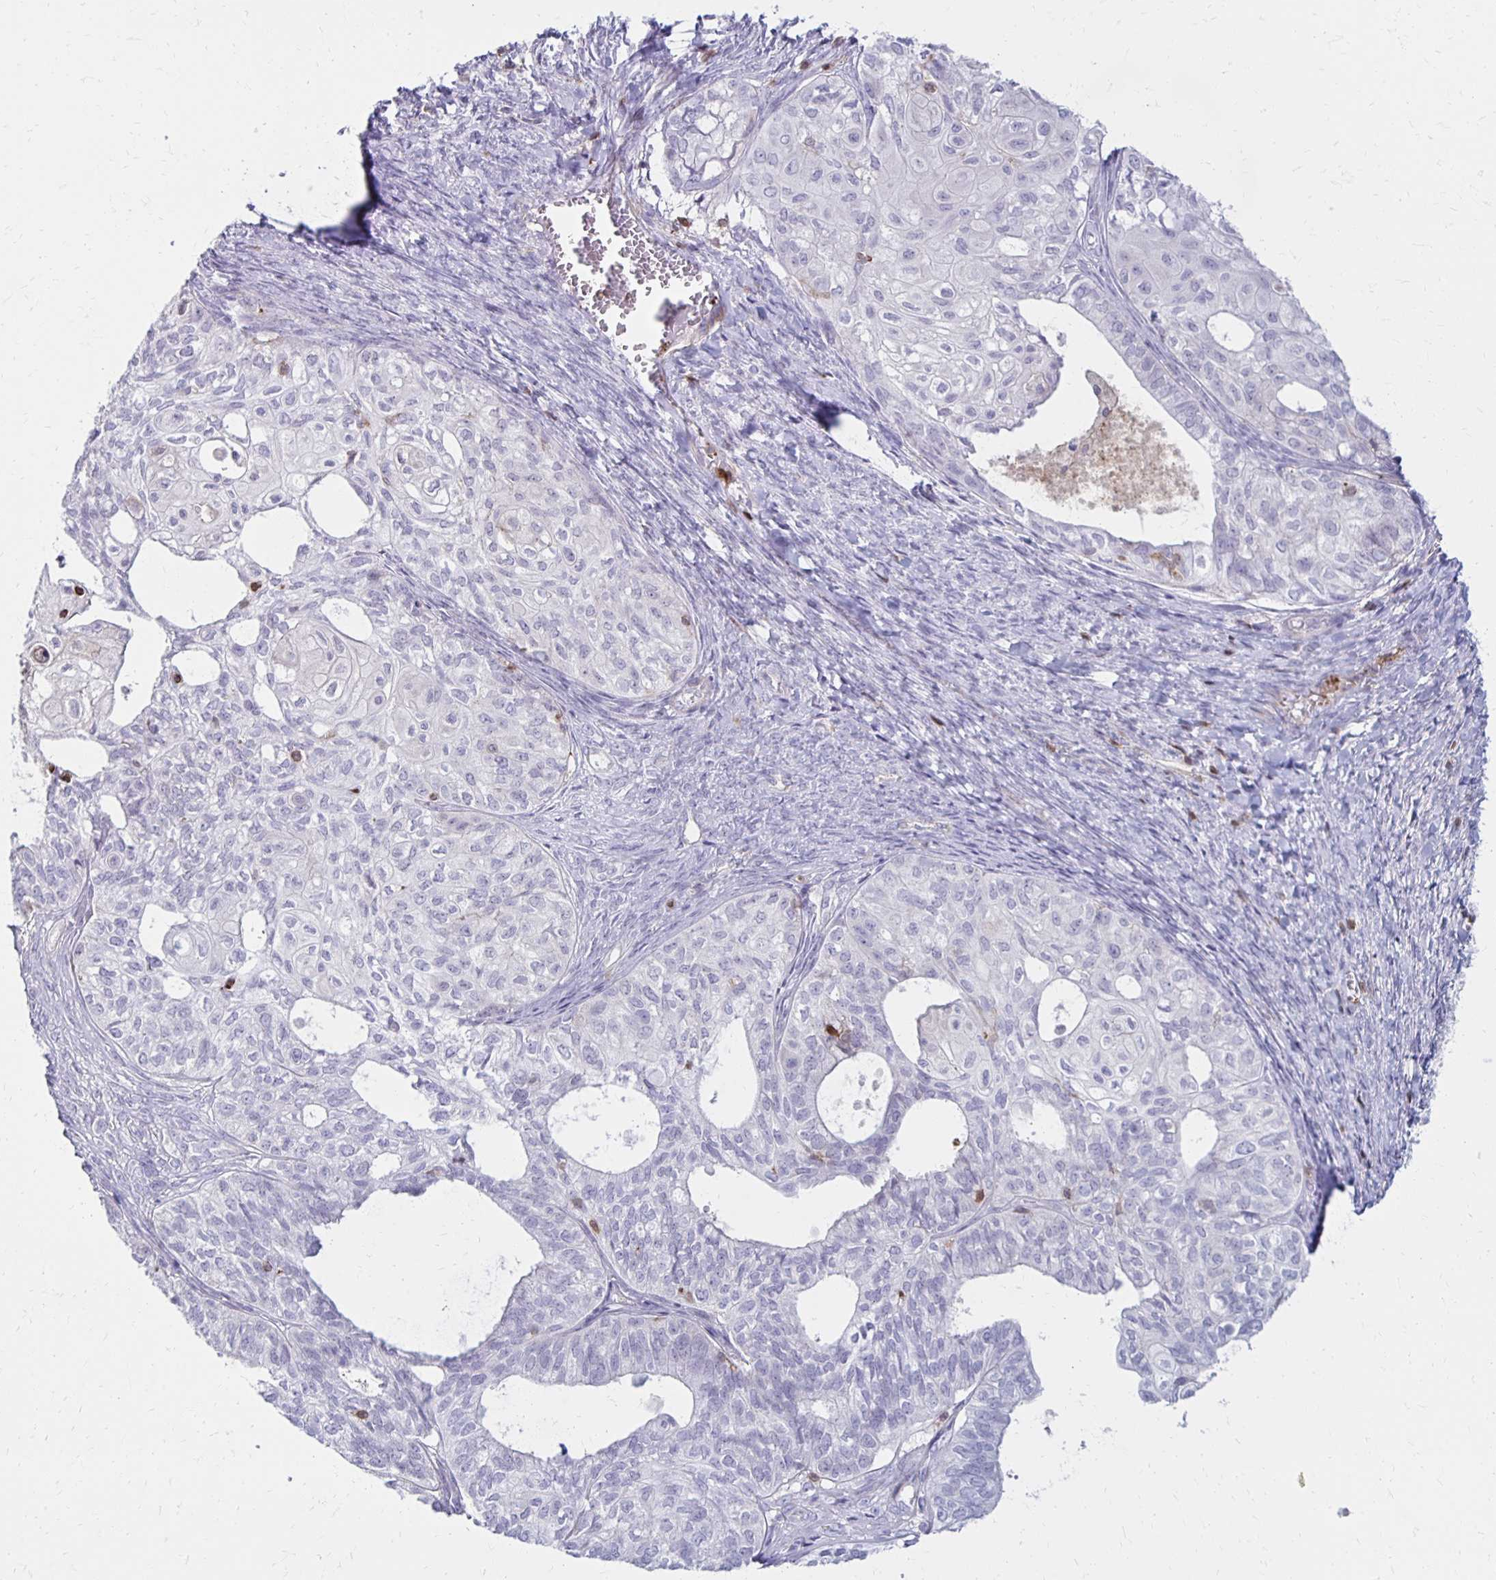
{"staining": {"intensity": "negative", "quantity": "none", "location": "none"}, "tissue": "ovarian cancer", "cell_type": "Tumor cells", "image_type": "cancer", "snomed": [{"axis": "morphology", "description": "Carcinoma, endometroid"}, {"axis": "topography", "description": "Ovary"}], "caption": "DAB immunohistochemical staining of ovarian cancer demonstrates no significant expression in tumor cells.", "gene": "CCL21", "patient": {"sex": "female", "age": 64}}